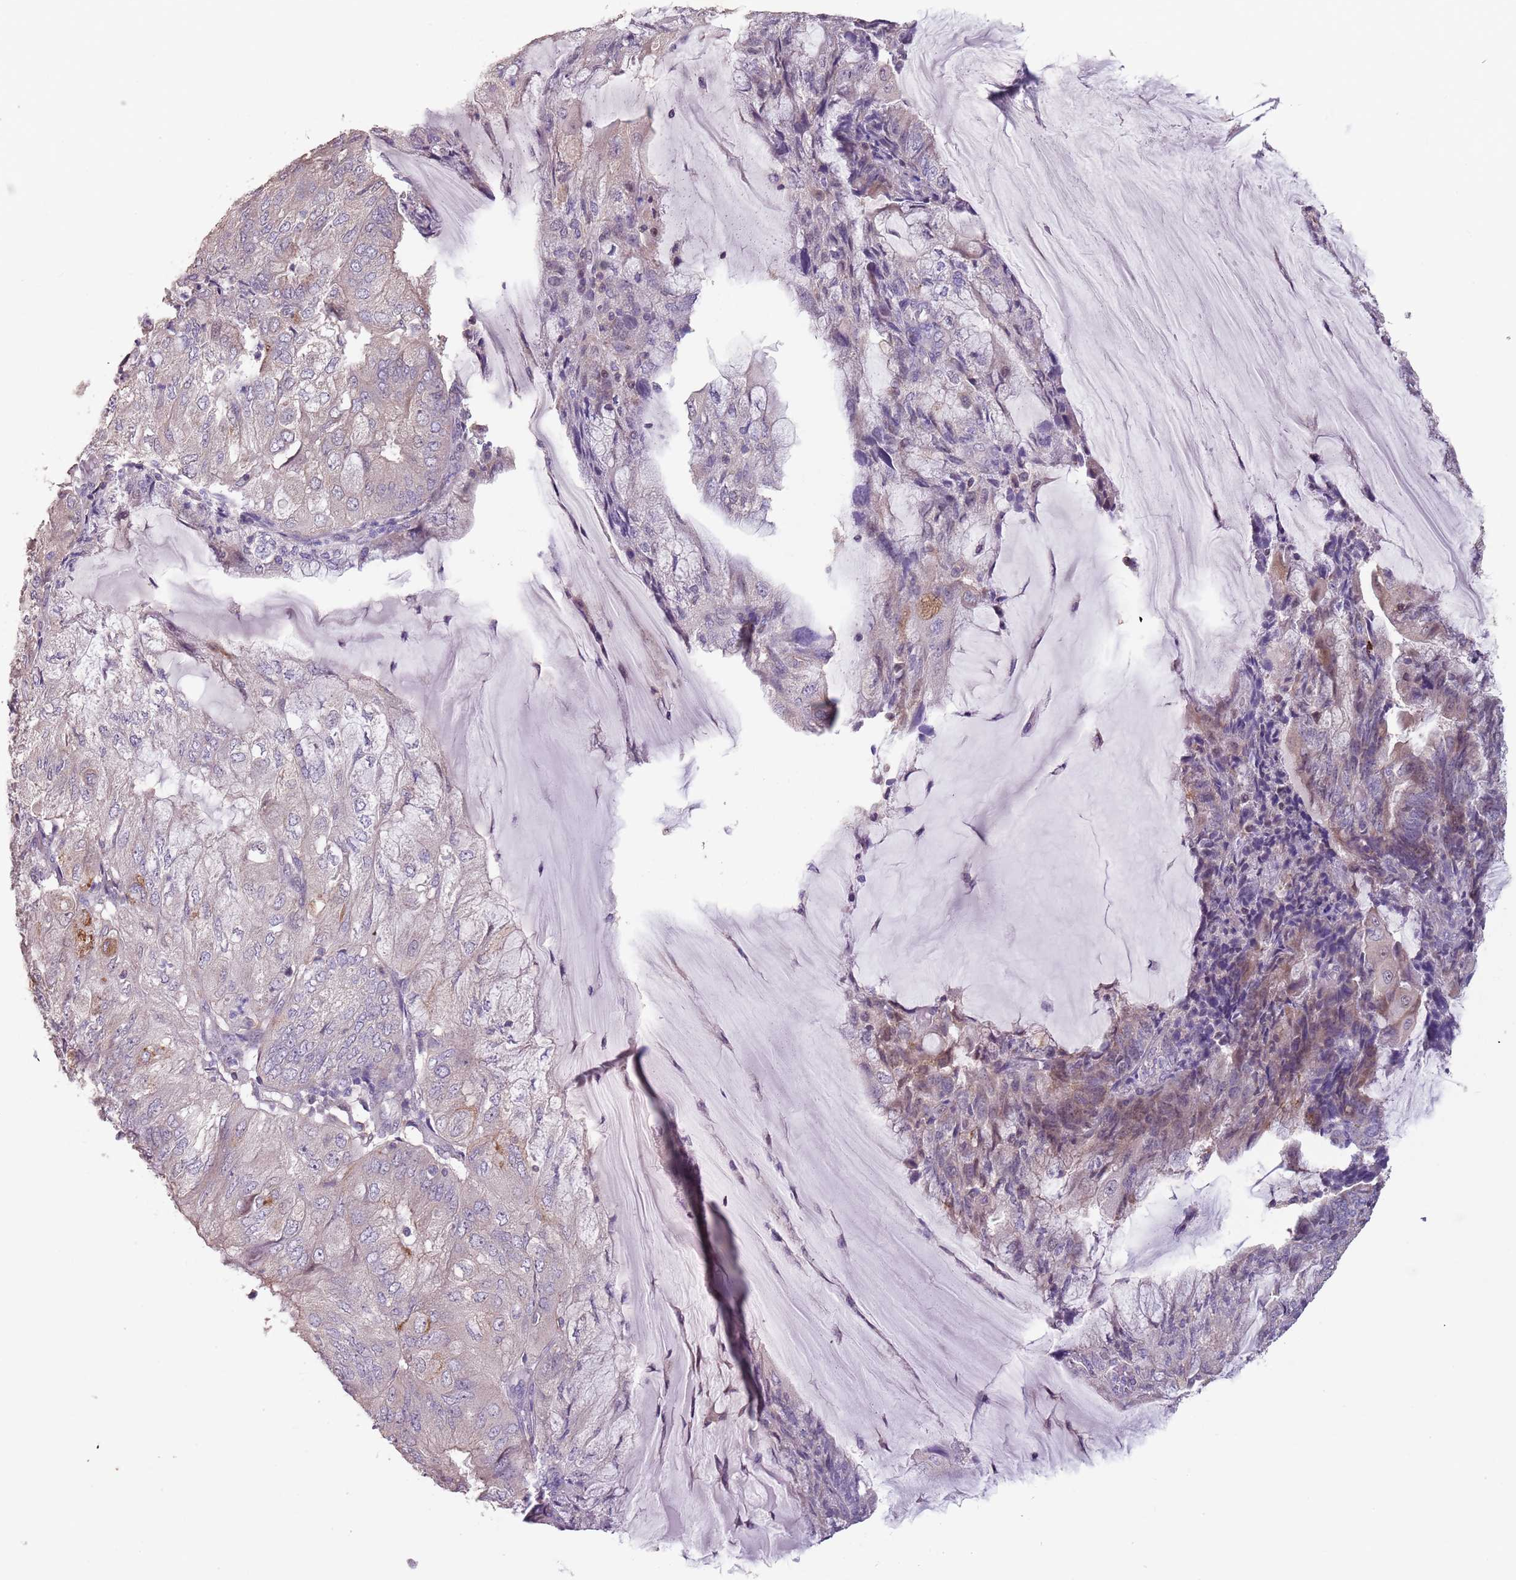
{"staining": {"intensity": "weak", "quantity": "<25%", "location": "cytoplasmic/membranous"}, "tissue": "endometrial cancer", "cell_type": "Tumor cells", "image_type": "cancer", "snomed": [{"axis": "morphology", "description": "Adenocarcinoma, NOS"}, {"axis": "topography", "description": "Endometrium"}], "caption": "Immunohistochemical staining of endometrial cancer (adenocarcinoma) reveals no significant expression in tumor cells.", "gene": "MBD3L1", "patient": {"sex": "female", "age": 81}}